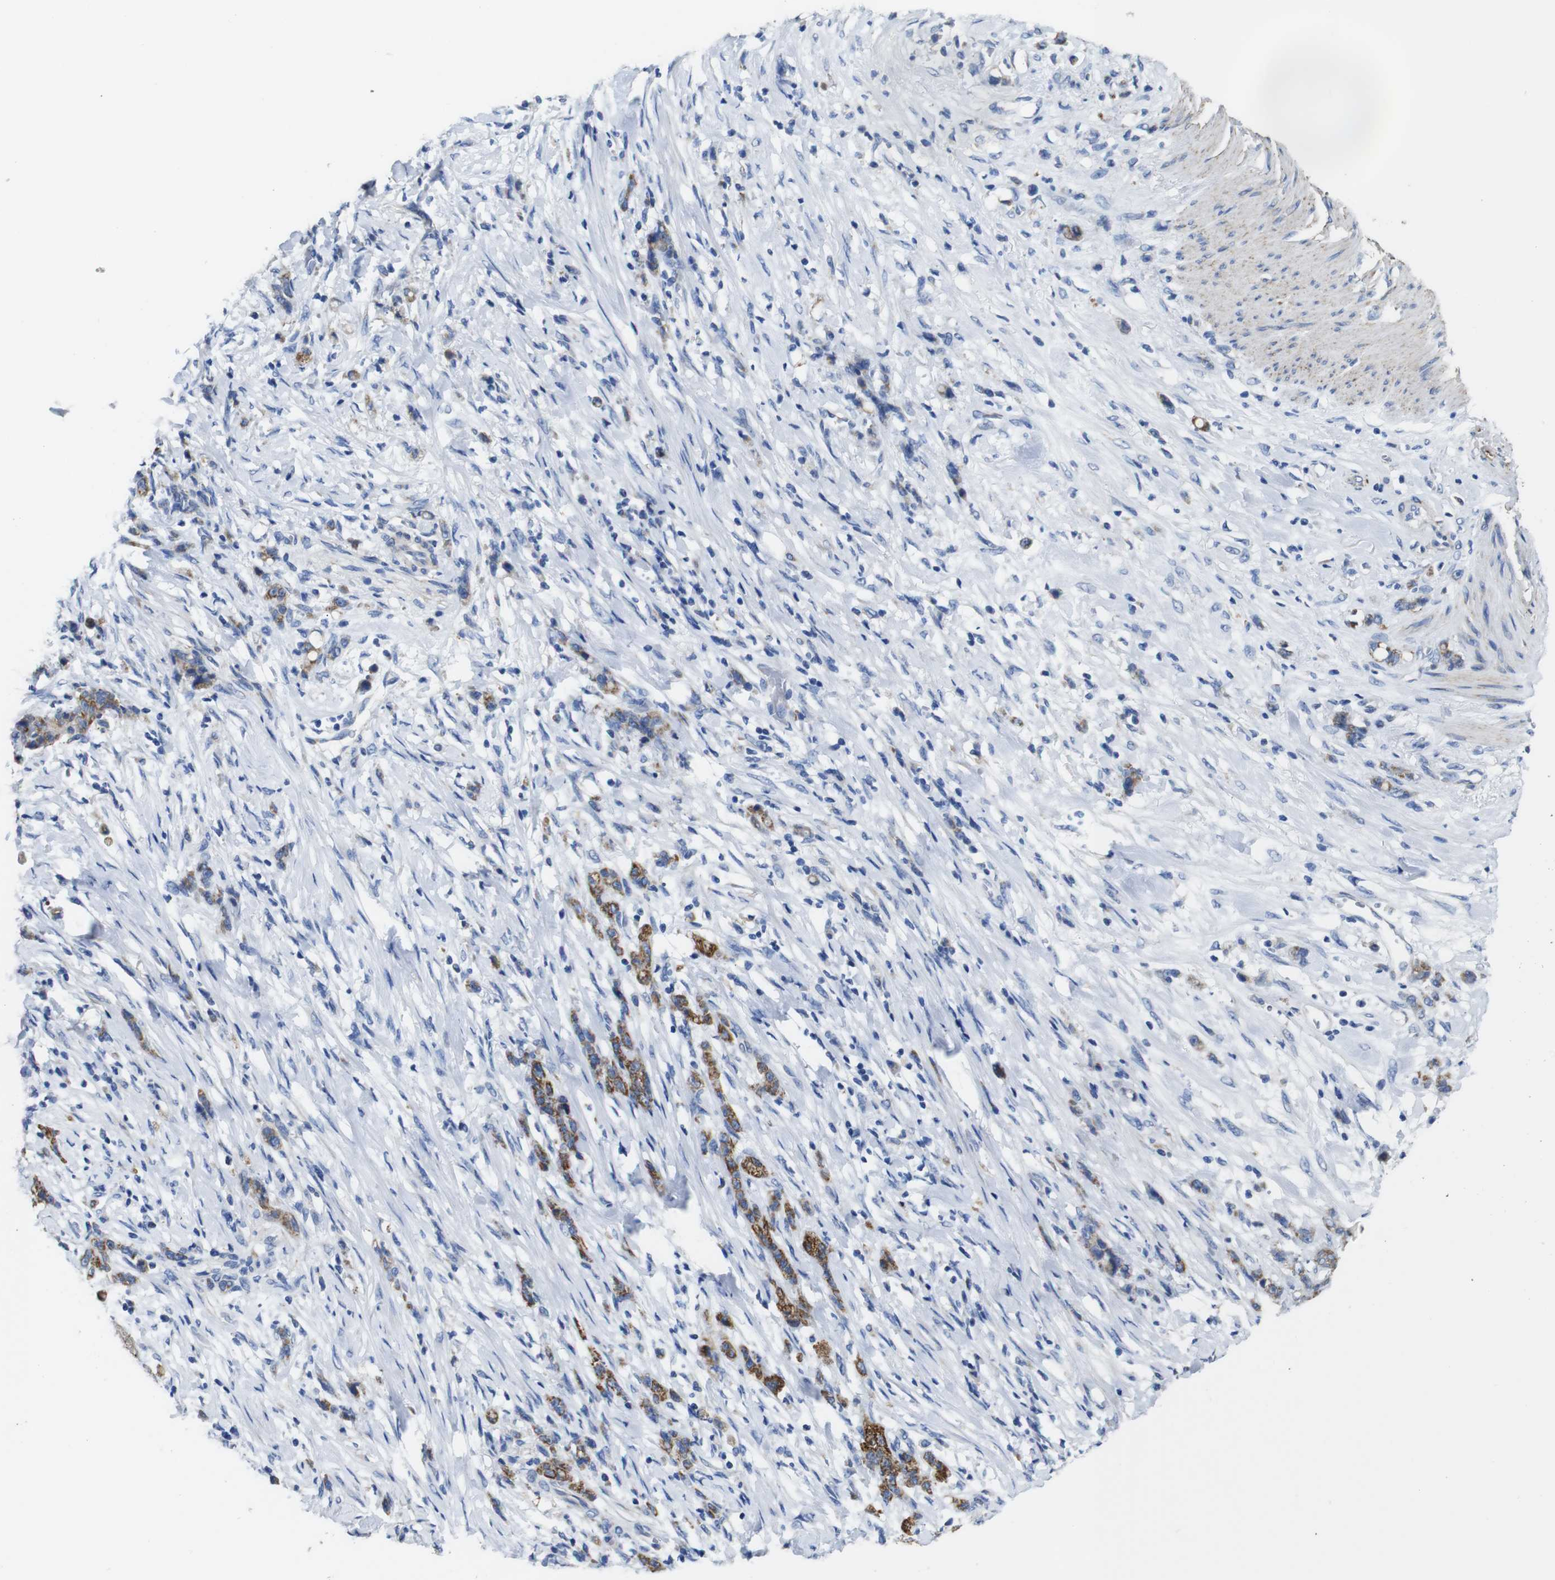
{"staining": {"intensity": "strong", "quantity": ">75%", "location": "cytoplasmic/membranous"}, "tissue": "stomach cancer", "cell_type": "Tumor cells", "image_type": "cancer", "snomed": [{"axis": "morphology", "description": "Adenocarcinoma, NOS"}, {"axis": "topography", "description": "Stomach, lower"}], "caption": "Tumor cells demonstrate high levels of strong cytoplasmic/membranous staining in approximately >75% of cells in human stomach cancer.", "gene": "MAOA", "patient": {"sex": "male", "age": 88}}